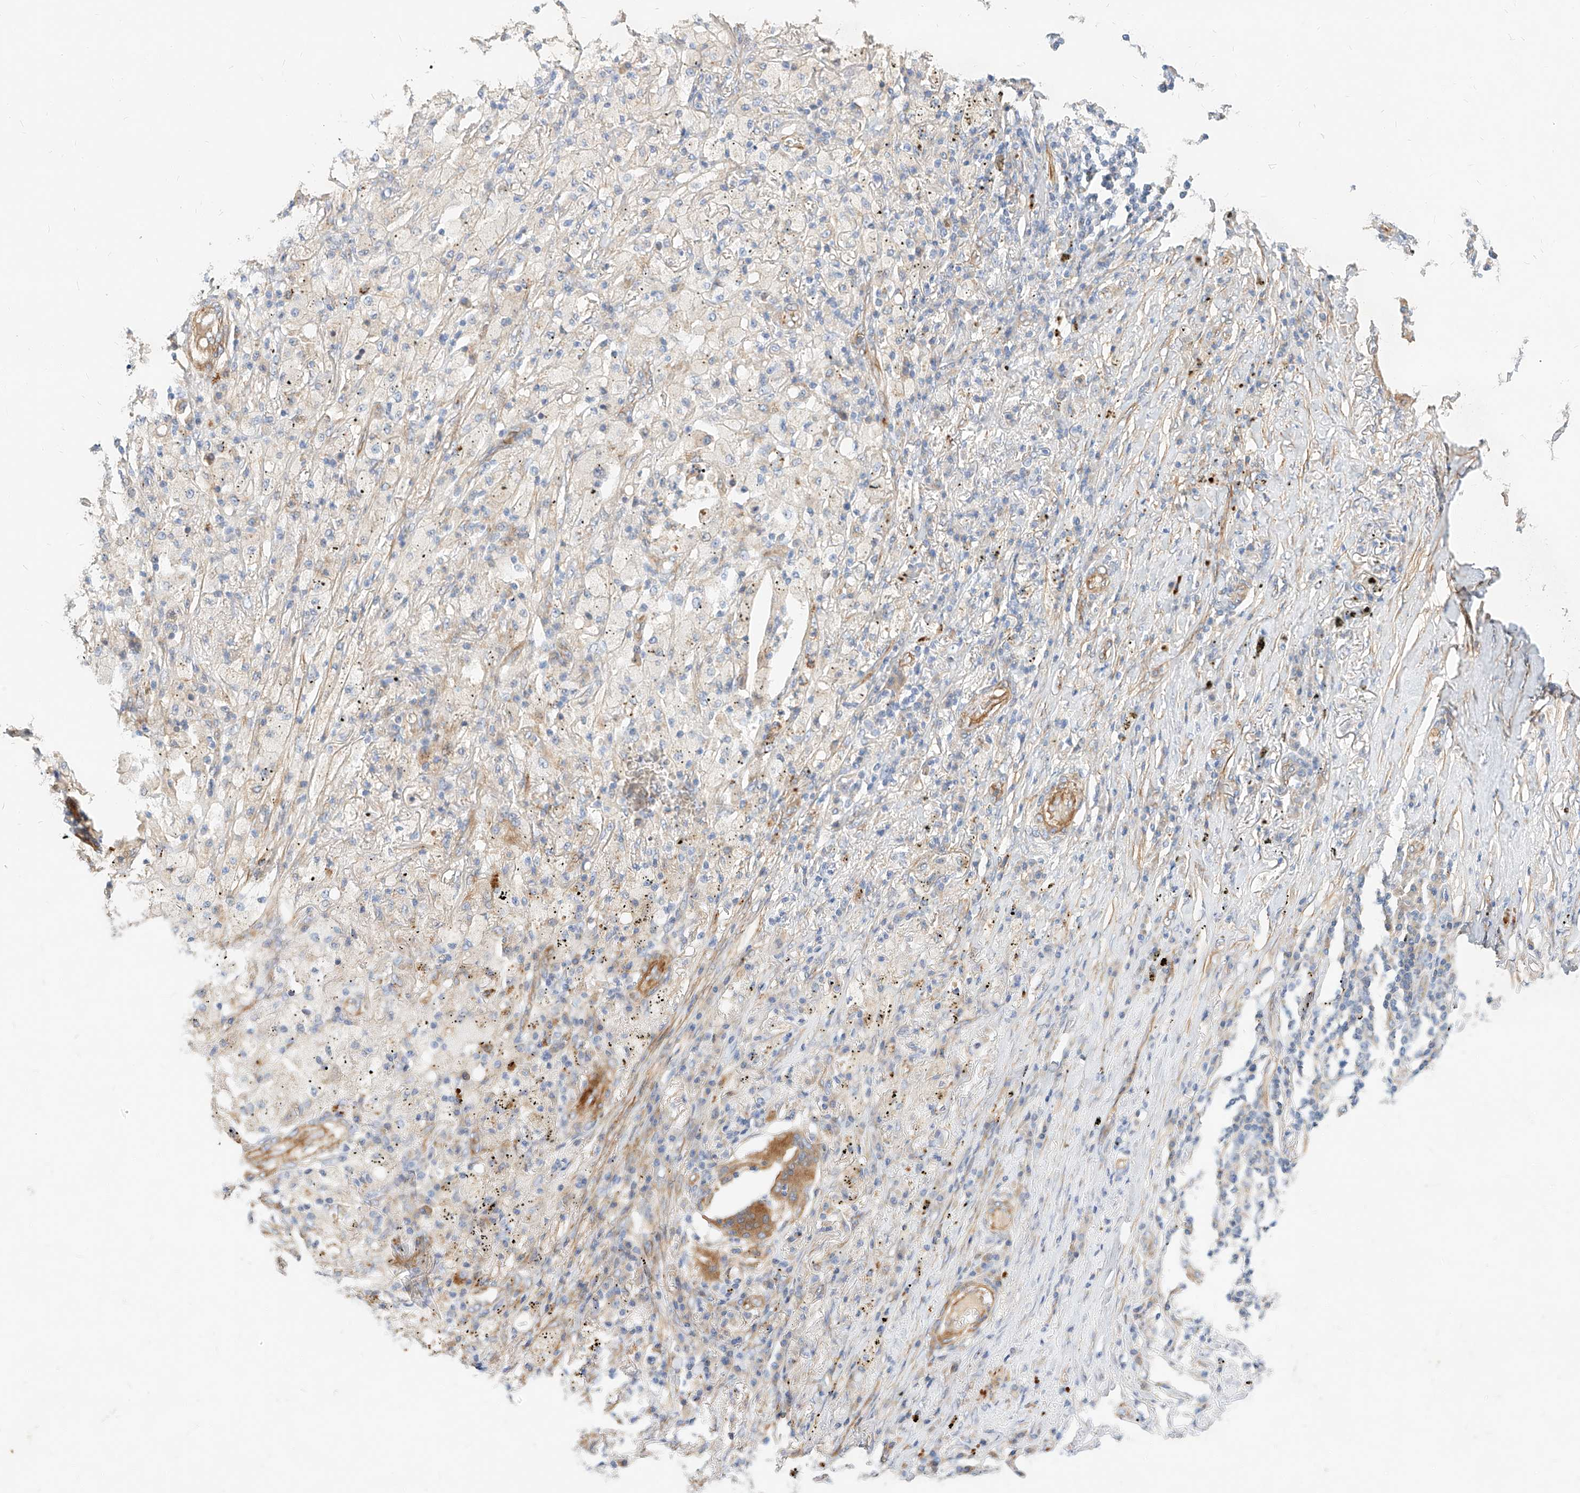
{"staining": {"intensity": "negative", "quantity": "none", "location": "none"}, "tissue": "lung cancer", "cell_type": "Tumor cells", "image_type": "cancer", "snomed": [{"axis": "morphology", "description": "Squamous cell carcinoma, NOS"}, {"axis": "topography", "description": "Lung"}], "caption": "This is an immunohistochemistry (IHC) photomicrograph of squamous cell carcinoma (lung). There is no staining in tumor cells.", "gene": "KCNH5", "patient": {"sex": "female", "age": 63}}